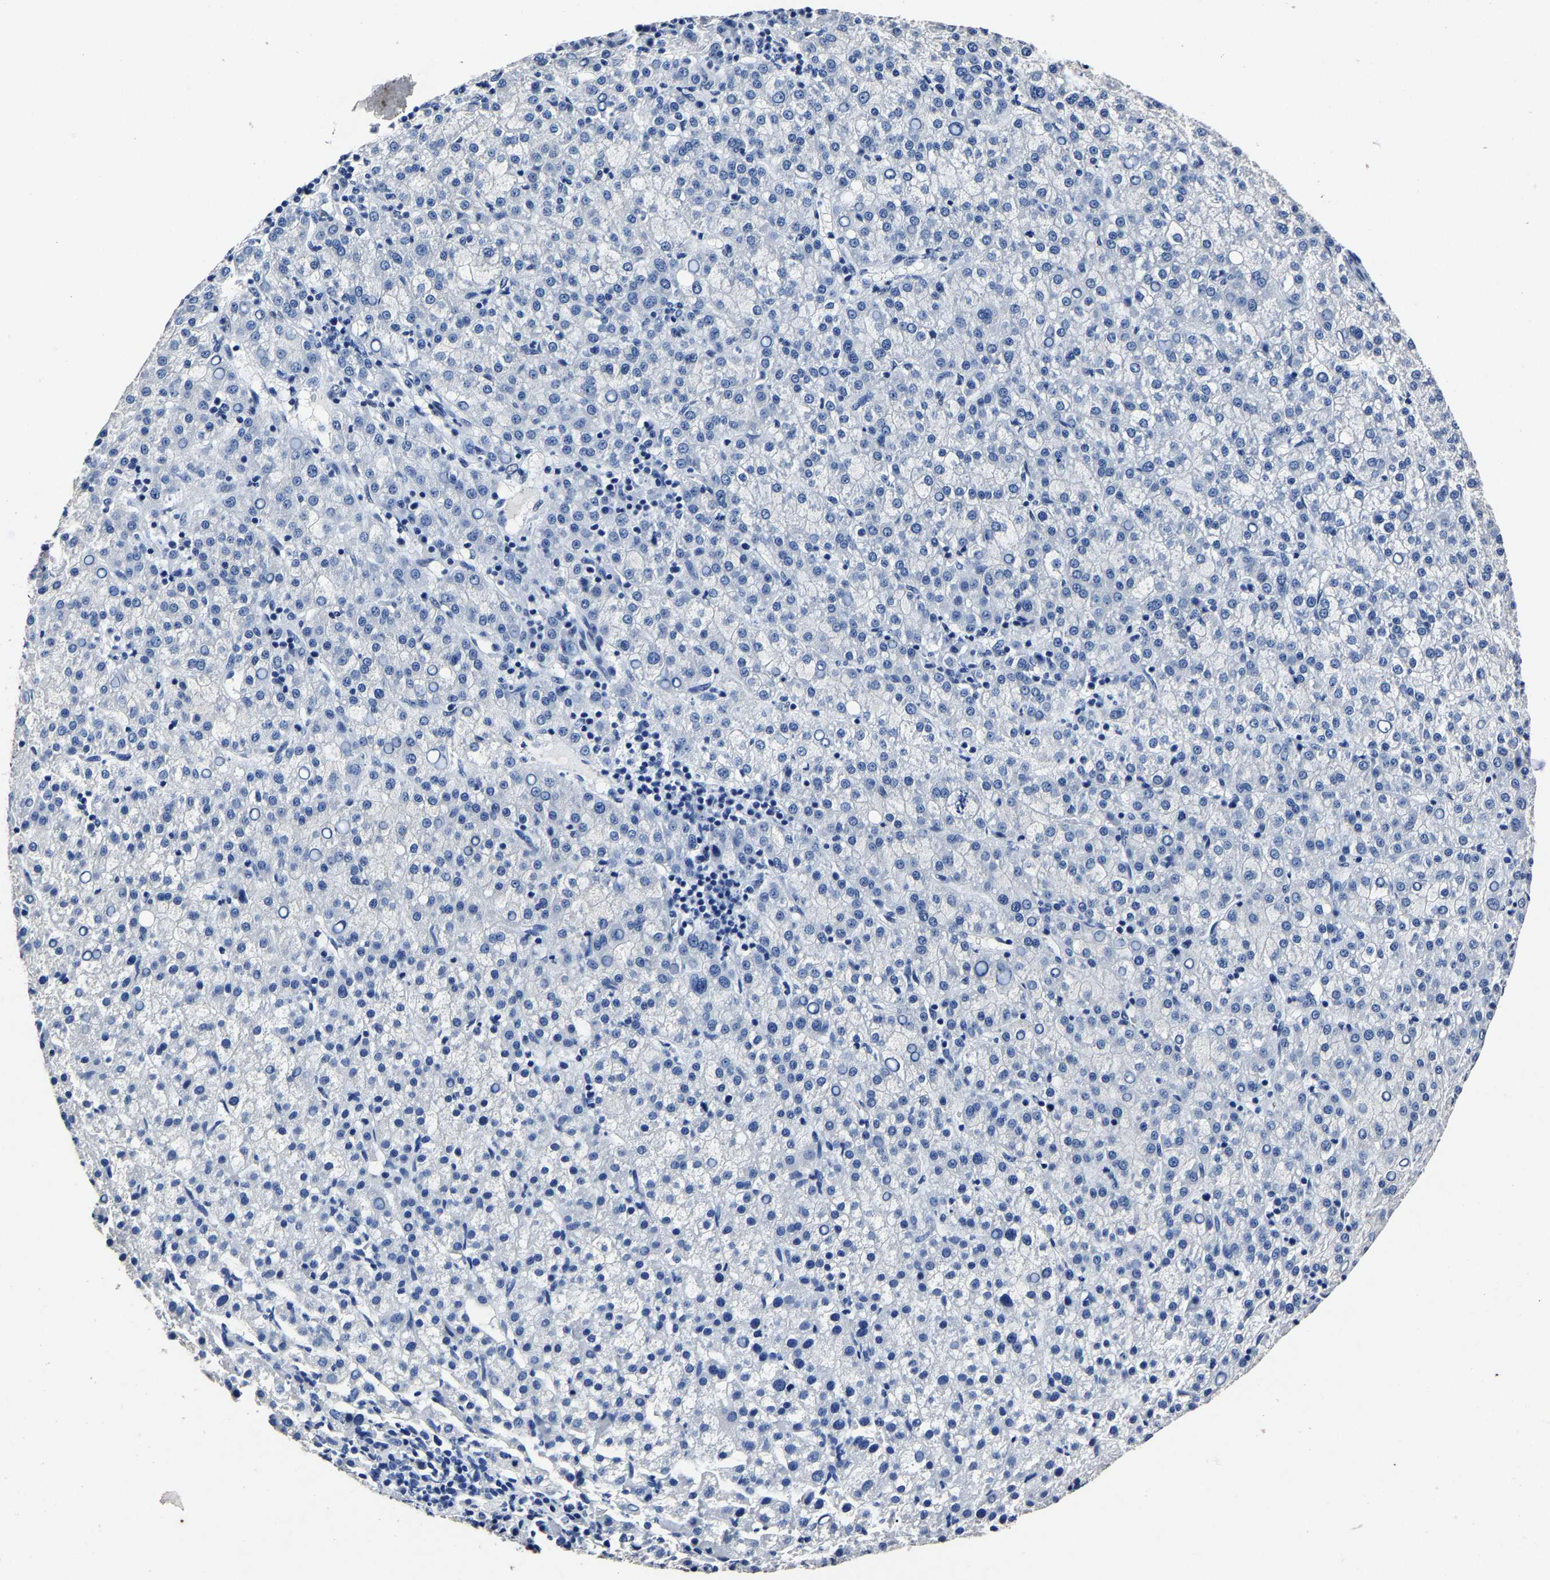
{"staining": {"intensity": "negative", "quantity": "none", "location": "none"}, "tissue": "liver cancer", "cell_type": "Tumor cells", "image_type": "cancer", "snomed": [{"axis": "morphology", "description": "Carcinoma, Hepatocellular, NOS"}, {"axis": "topography", "description": "Liver"}], "caption": "Photomicrograph shows no significant protein positivity in tumor cells of liver hepatocellular carcinoma.", "gene": "RBM45", "patient": {"sex": "female", "age": 58}}